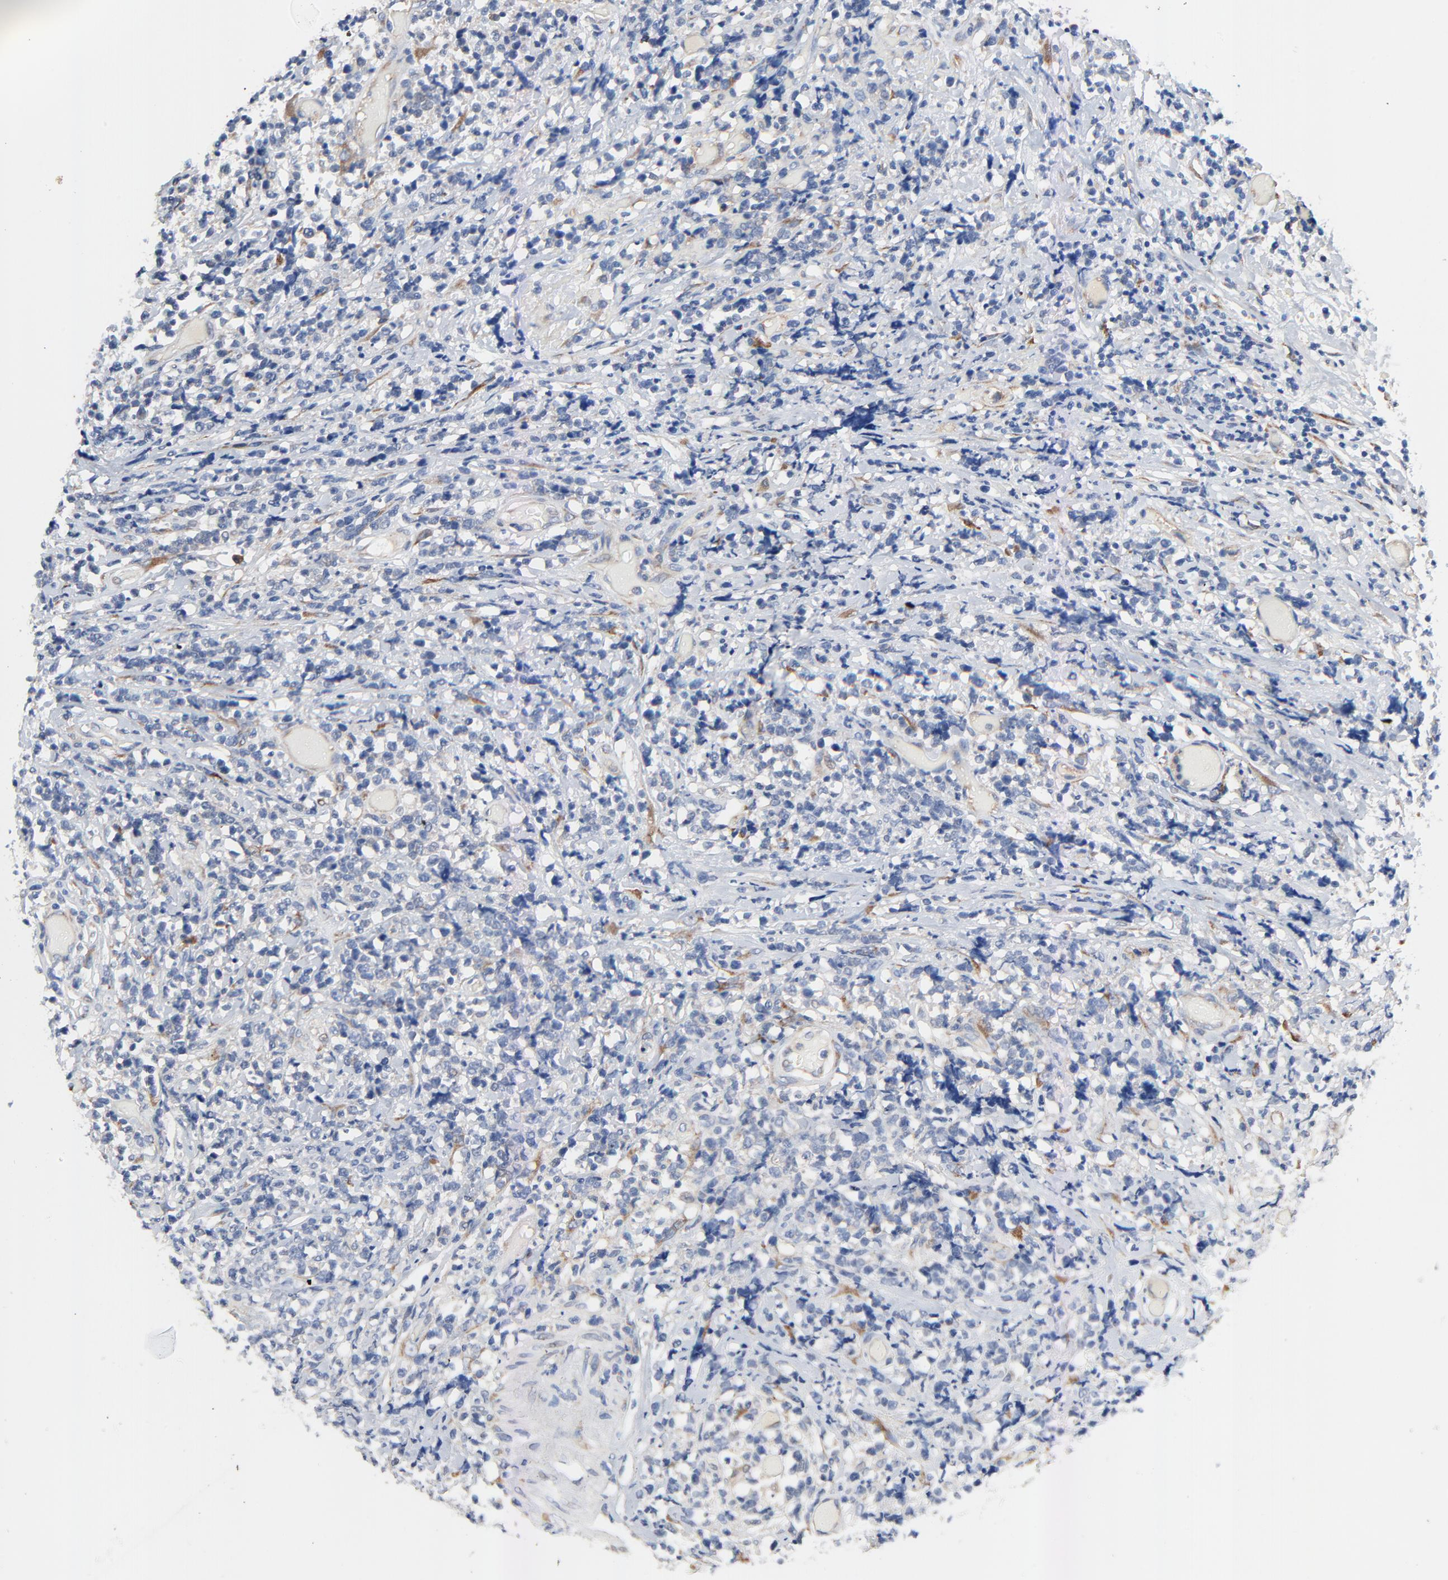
{"staining": {"intensity": "weak", "quantity": "<25%", "location": "cytoplasmic/membranous"}, "tissue": "lymphoma", "cell_type": "Tumor cells", "image_type": "cancer", "snomed": [{"axis": "morphology", "description": "Malignant lymphoma, non-Hodgkin's type, High grade"}, {"axis": "topography", "description": "Colon"}], "caption": "This micrograph is of lymphoma stained with IHC to label a protein in brown with the nuclei are counter-stained blue. There is no staining in tumor cells.", "gene": "VAV2", "patient": {"sex": "male", "age": 82}}